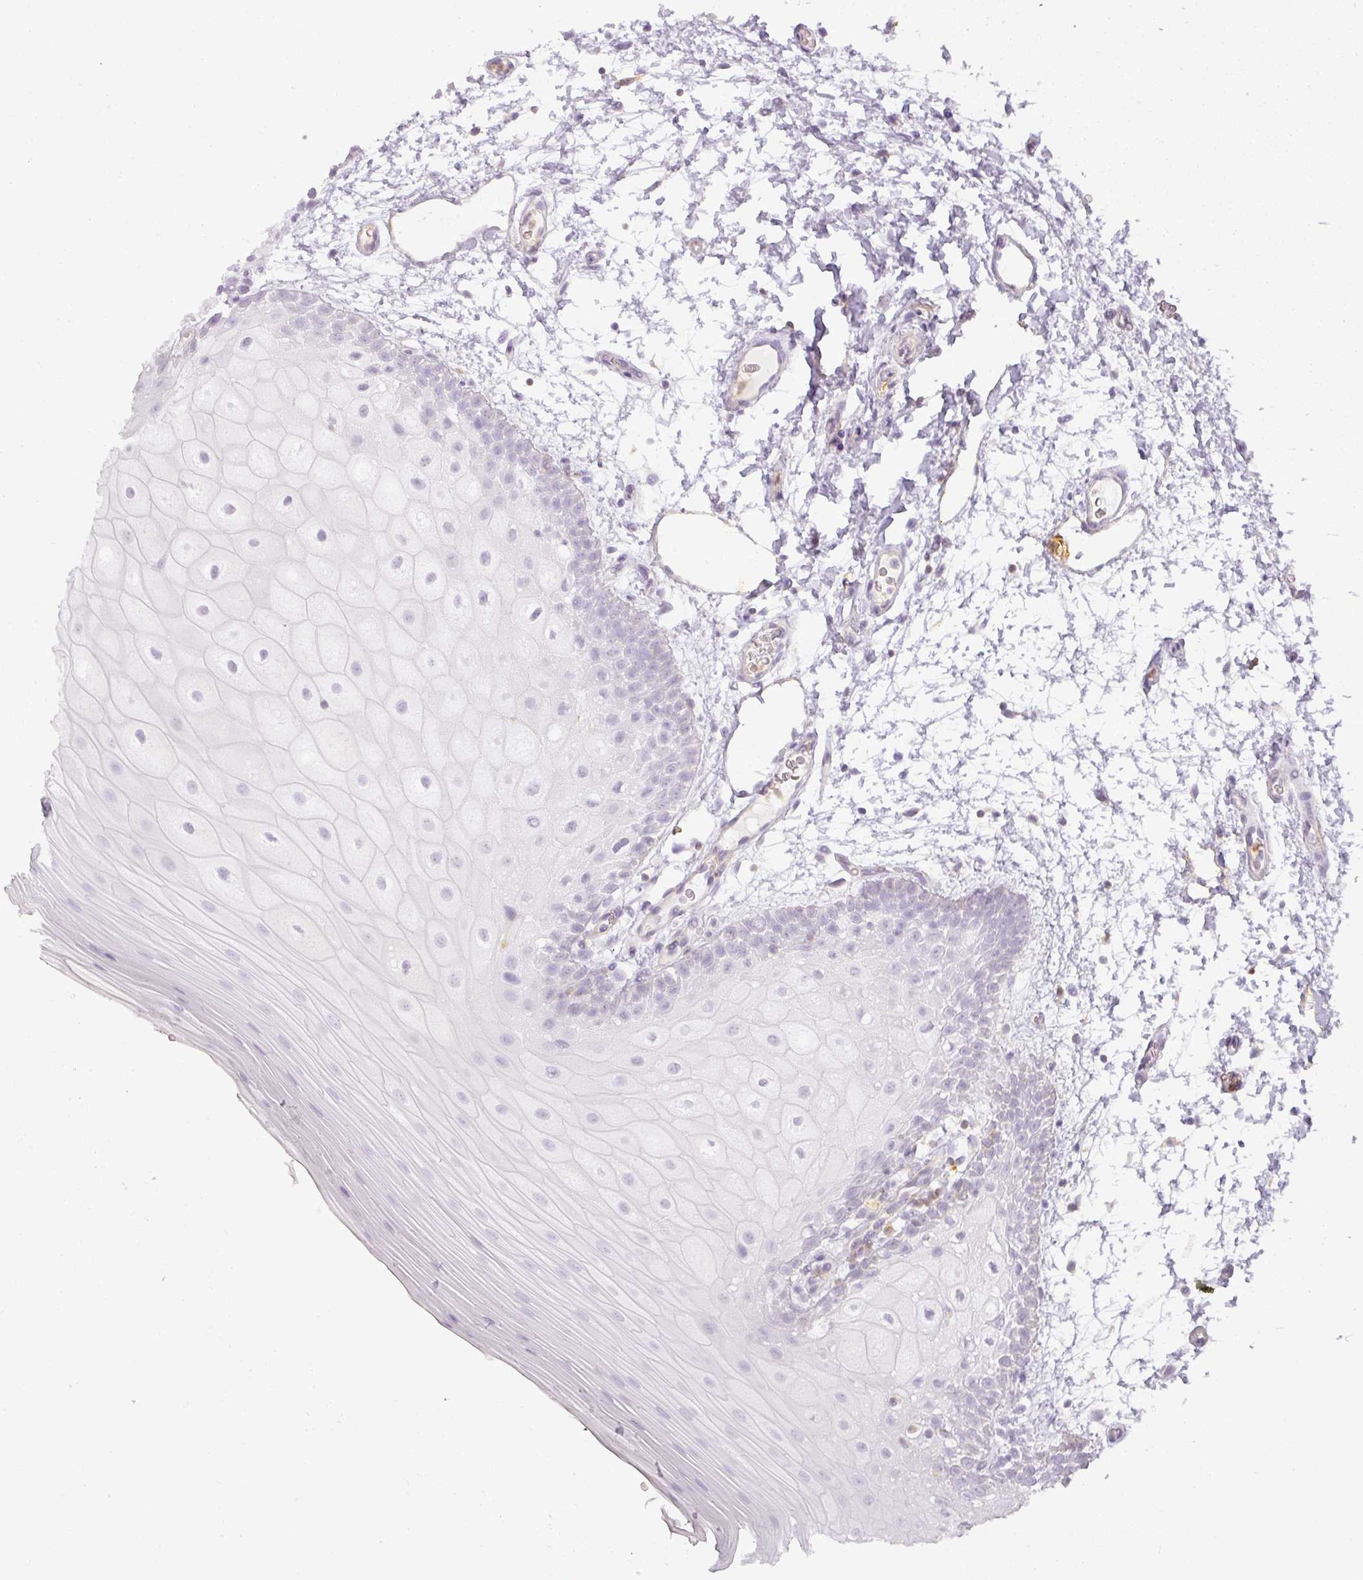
{"staining": {"intensity": "weak", "quantity": "<25%", "location": "cytoplasmic/membranous"}, "tissue": "oral mucosa", "cell_type": "Squamous epithelial cells", "image_type": "normal", "snomed": [{"axis": "morphology", "description": "Normal tissue, NOS"}, {"axis": "morphology", "description": "Squamous cell carcinoma, NOS"}, {"axis": "topography", "description": "Oral tissue"}, {"axis": "topography", "description": "Tounge, NOS"}, {"axis": "topography", "description": "Head-Neck"}], "caption": "DAB immunohistochemical staining of benign human oral mucosa shows no significant positivity in squamous epithelial cells.", "gene": "TMEM42", "patient": {"sex": "male", "age": 76}}